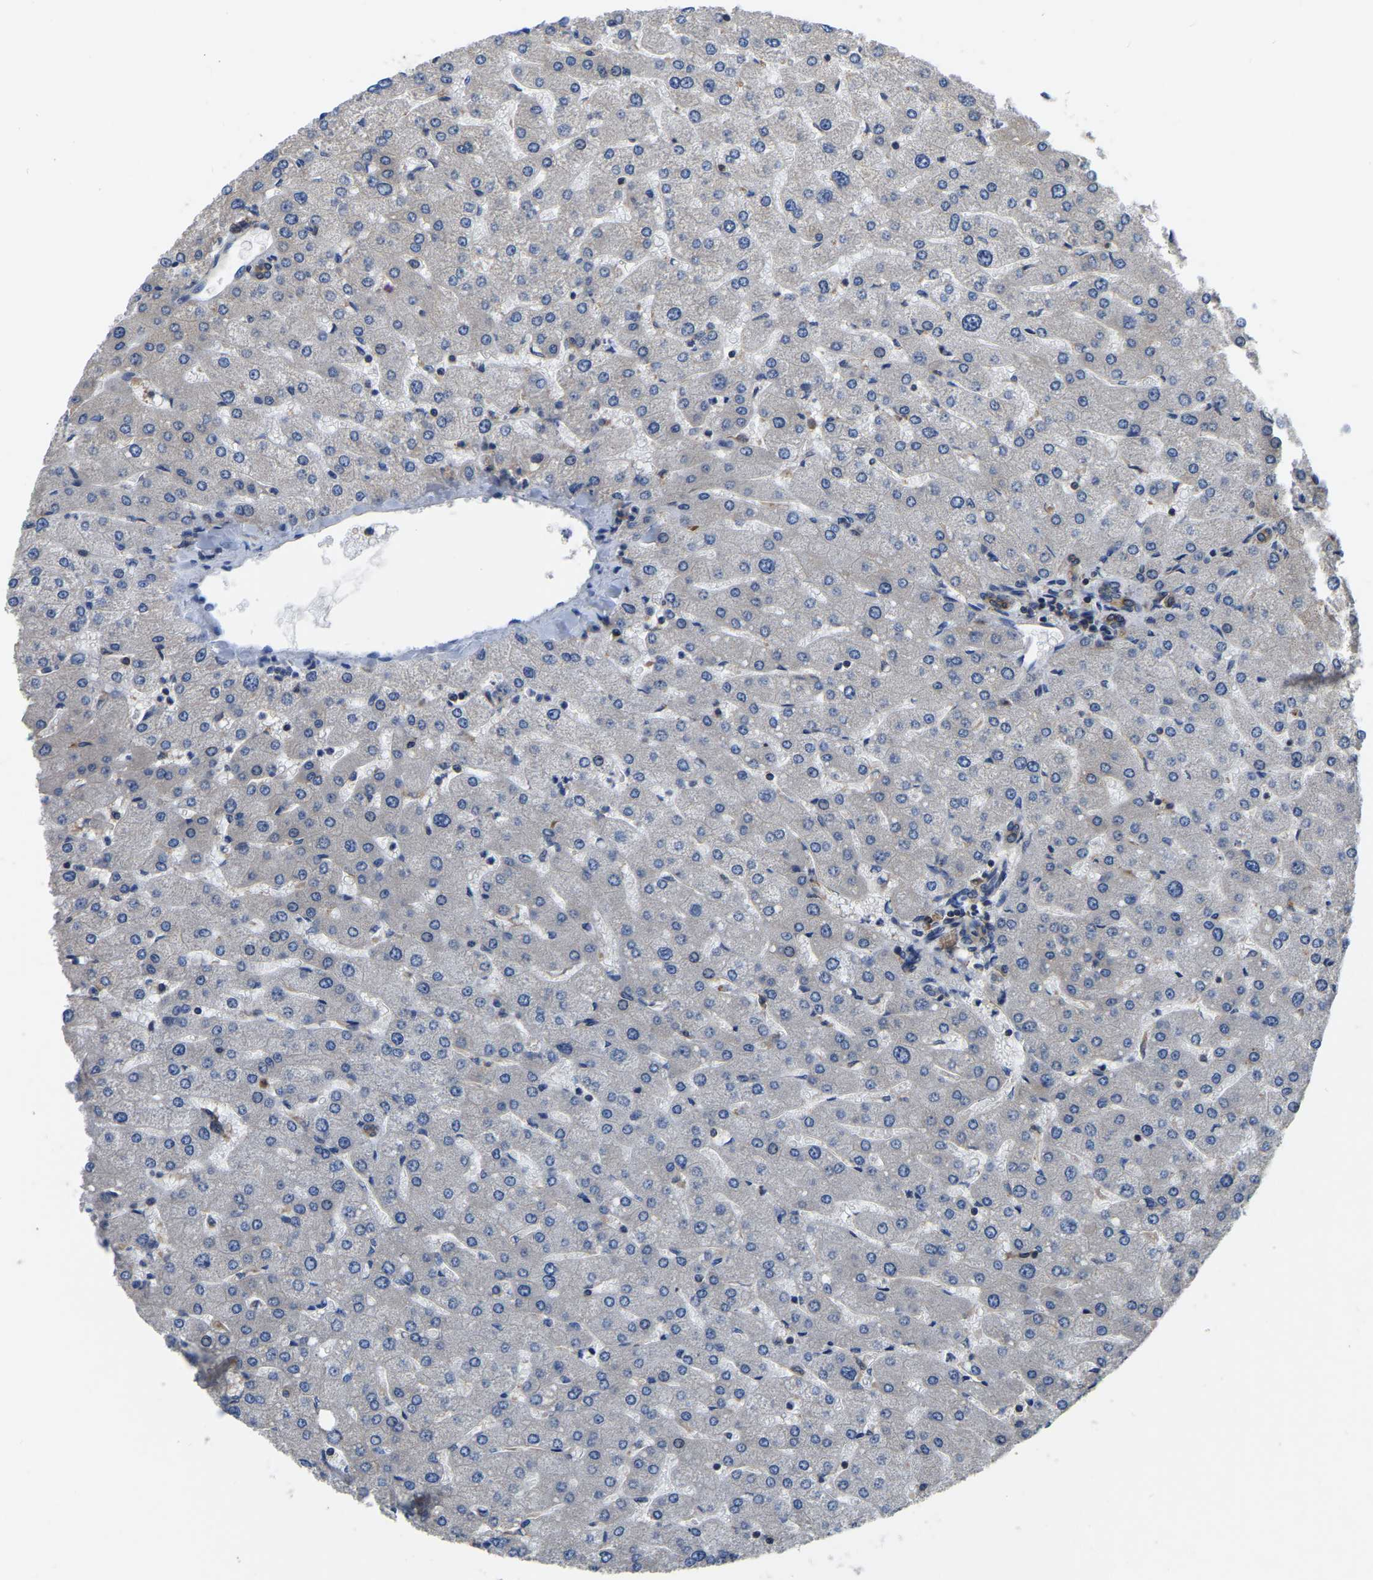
{"staining": {"intensity": "moderate", "quantity": ">75%", "location": "cytoplasmic/membranous"}, "tissue": "liver", "cell_type": "Cholangiocytes", "image_type": "normal", "snomed": [{"axis": "morphology", "description": "Normal tissue, NOS"}, {"axis": "topography", "description": "Liver"}], "caption": "This is an image of IHC staining of normal liver, which shows moderate expression in the cytoplasmic/membranous of cholangiocytes.", "gene": "GARS1", "patient": {"sex": "male", "age": 55}}